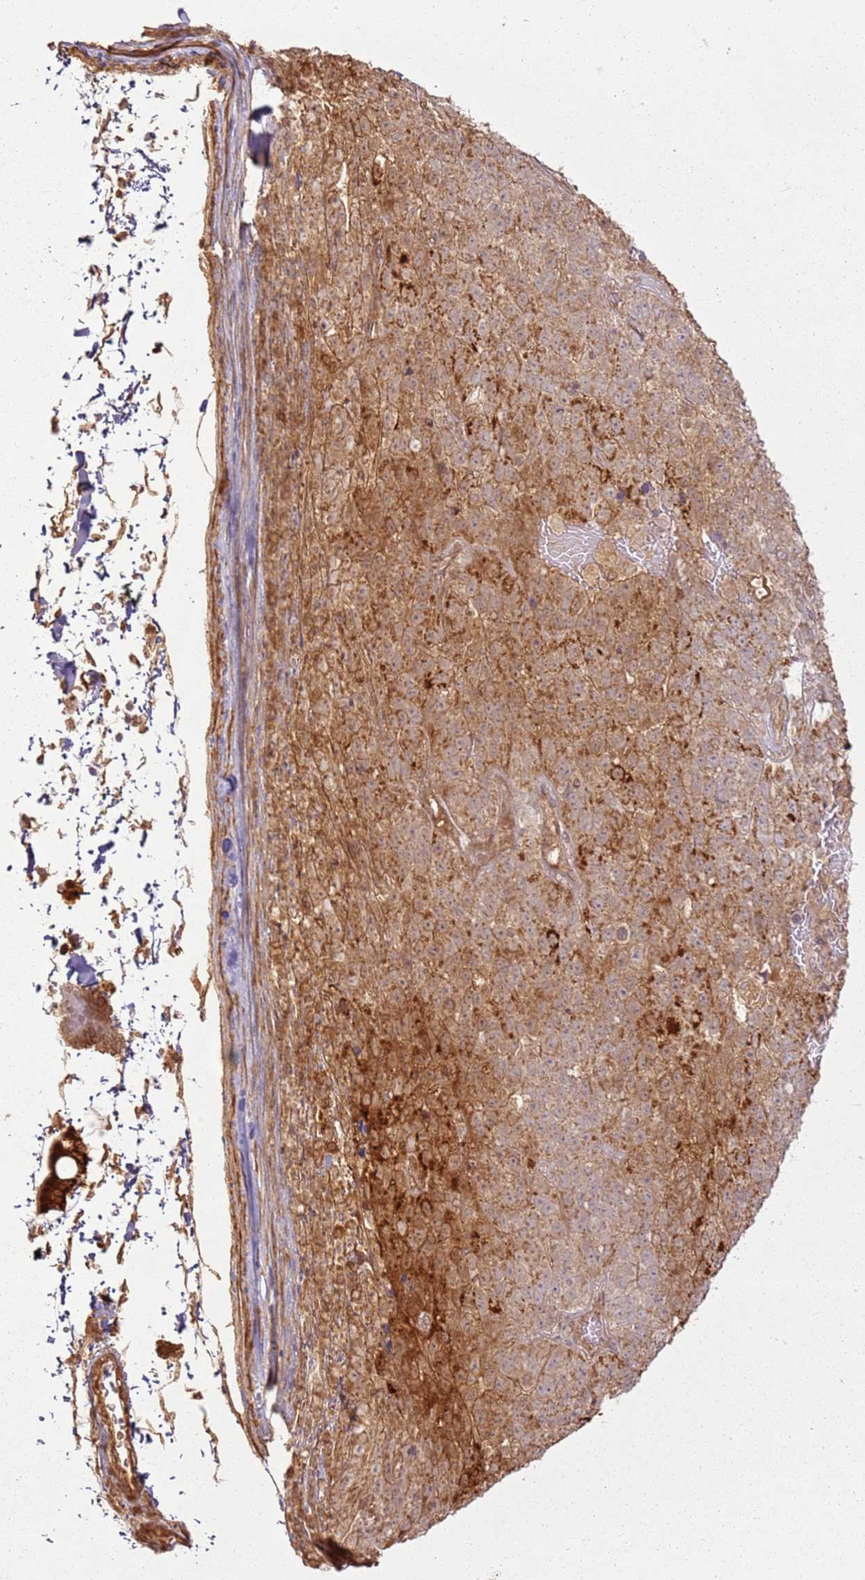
{"staining": {"intensity": "moderate", "quantity": ">75%", "location": "cytoplasmic/membranous"}, "tissue": "pancreatic cancer", "cell_type": "Tumor cells", "image_type": "cancer", "snomed": [{"axis": "morphology", "description": "Adenocarcinoma, NOS"}, {"axis": "topography", "description": "Pancreas"}], "caption": "This image shows adenocarcinoma (pancreatic) stained with immunohistochemistry (IHC) to label a protein in brown. The cytoplasmic/membranous of tumor cells show moderate positivity for the protein. Nuclei are counter-stained blue.", "gene": "ZNF776", "patient": {"sex": "female", "age": 61}}